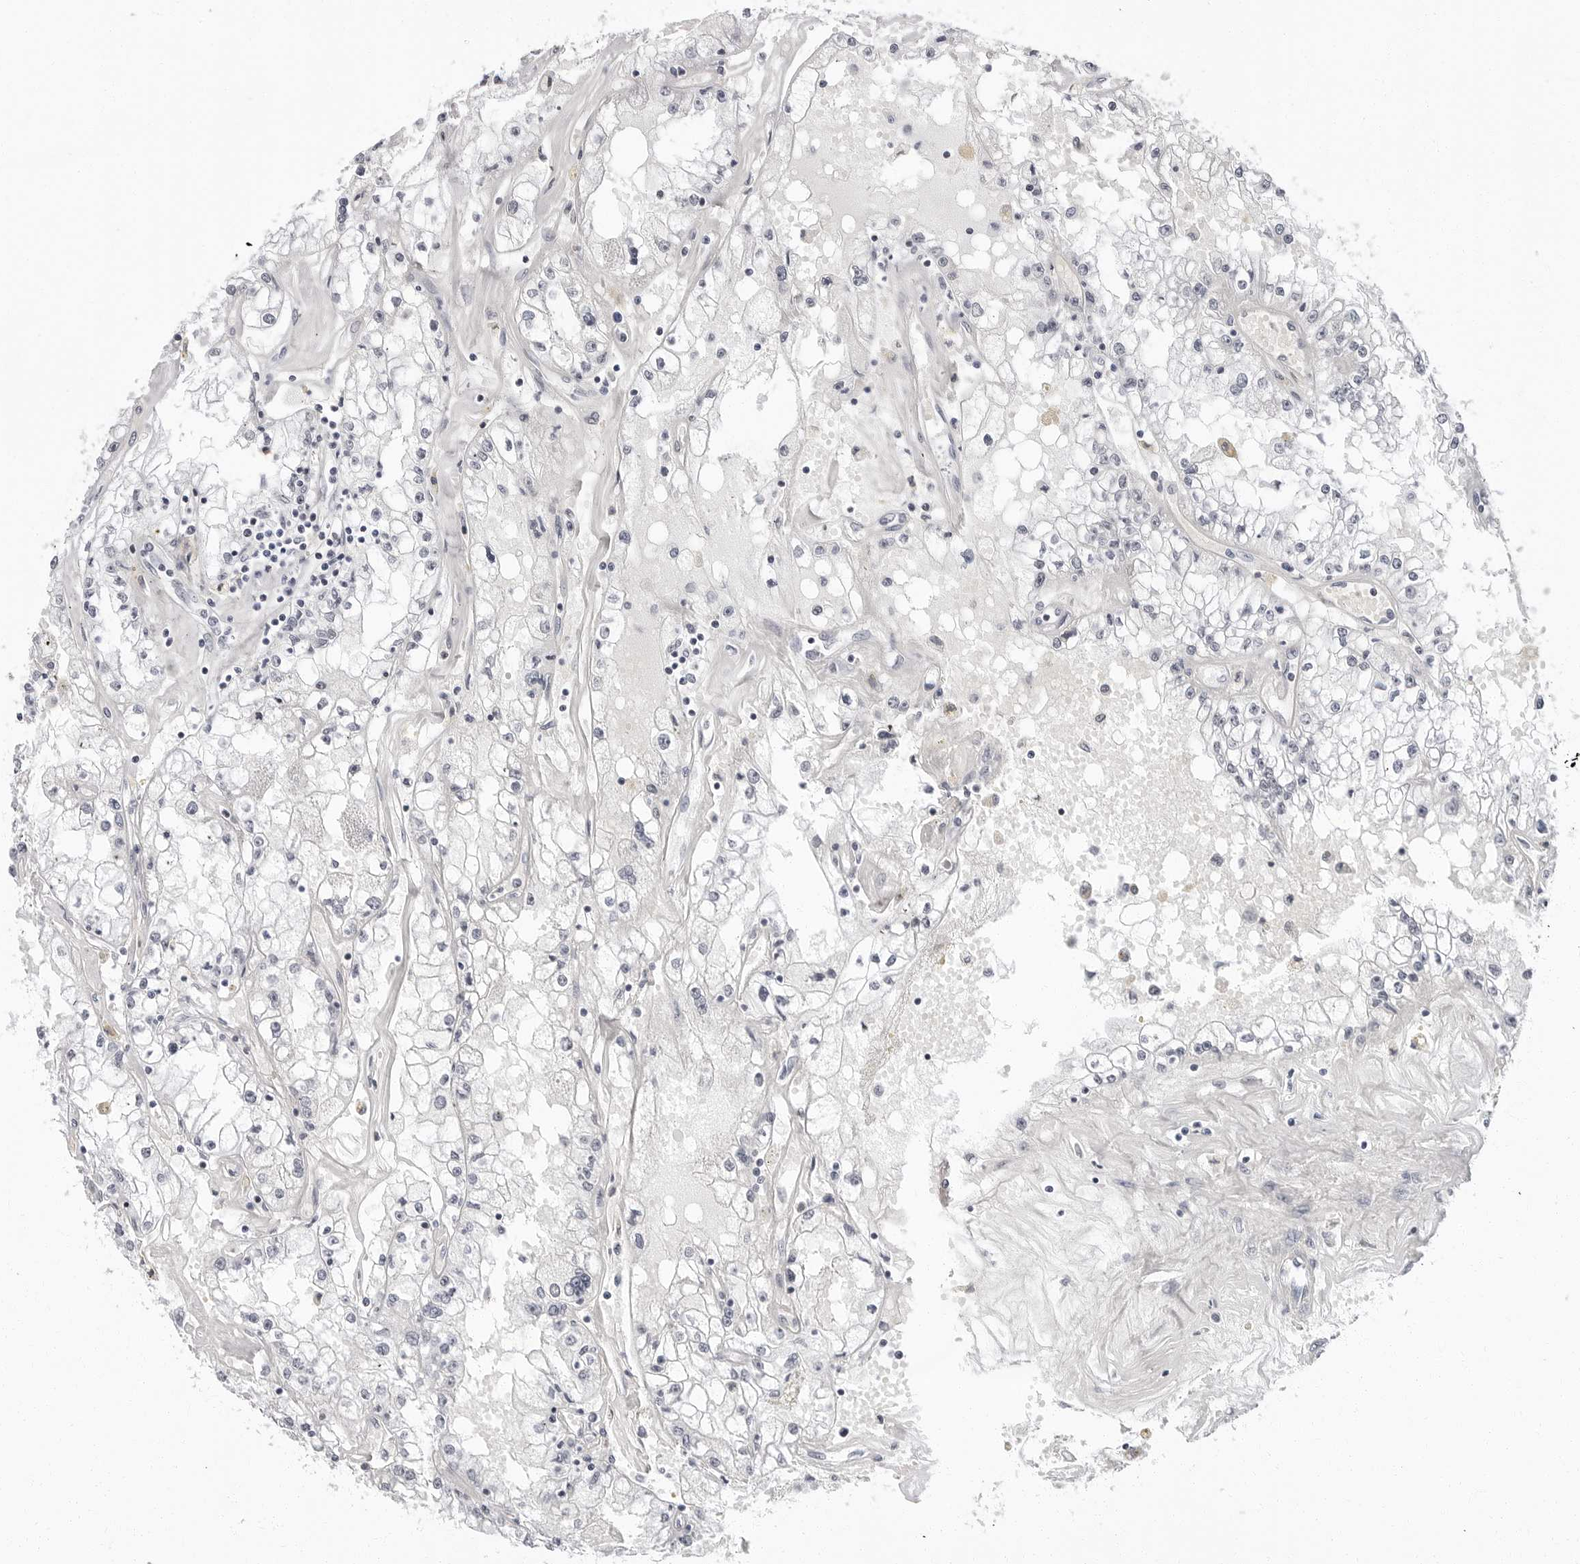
{"staining": {"intensity": "negative", "quantity": "none", "location": "none"}, "tissue": "renal cancer", "cell_type": "Tumor cells", "image_type": "cancer", "snomed": [{"axis": "morphology", "description": "Adenocarcinoma, NOS"}, {"axis": "topography", "description": "Kidney"}], "caption": "Immunohistochemistry photomicrograph of neoplastic tissue: human renal cancer (adenocarcinoma) stained with DAB reveals no significant protein positivity in tumor cells. The staining was performed using DAB to visualize the protein expression in brown, while the nuclei were stained in blue with hematoxylin (Magnification: 20x).", "gene": "VEZF1", "patient": {"sex": "male", "age": 56}}